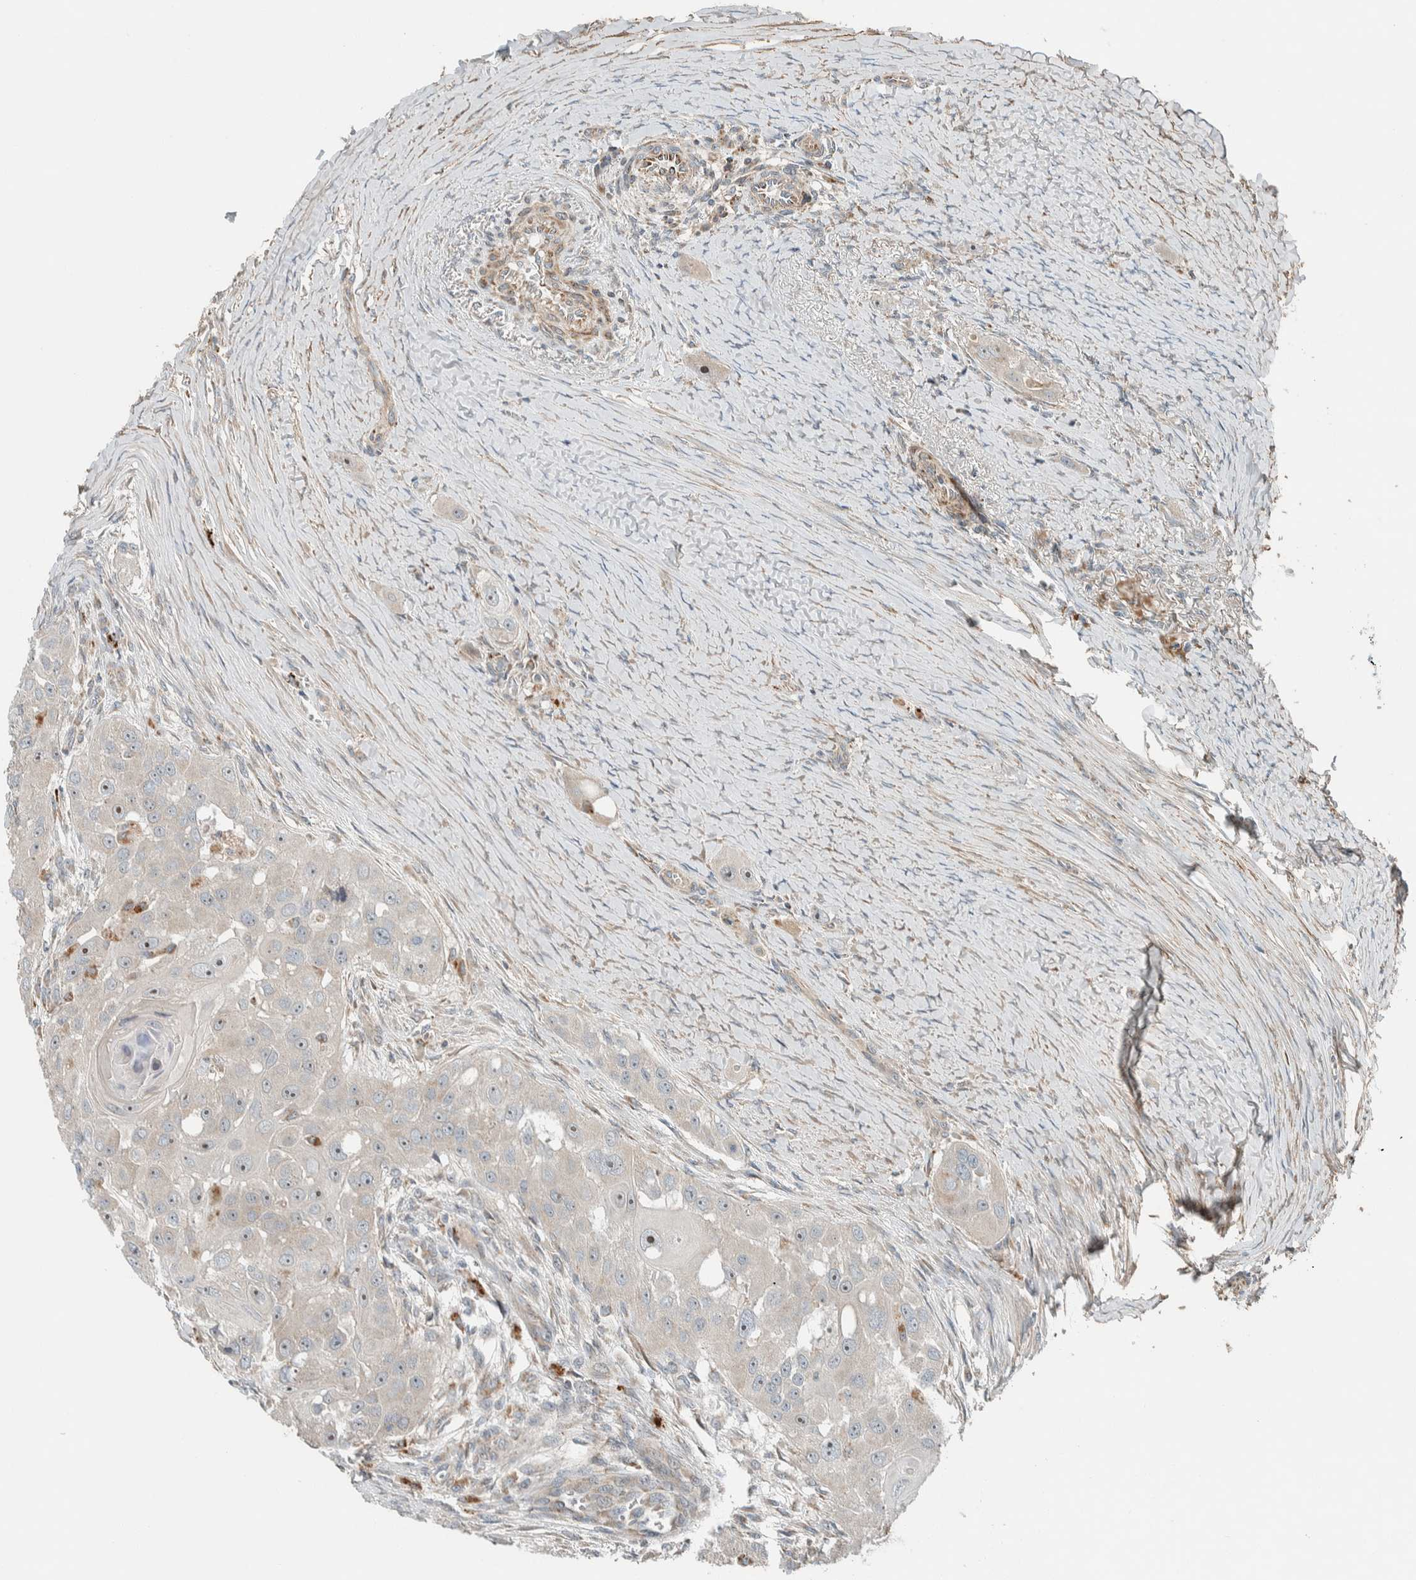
{"staining": {"intensity": "moderate", "quantity": "<25%", "location": "nuclear"}, "tissue": "head and neck cancer", "cell_type": "Tumor cells", "image_type": "cancer", "snomed": [{"axis": "morphology", "description": "Normal tissue, NOS"}, {"axis": "morphology", "description": "Squamous cell carcinoma, NOS"}, {"axis": "topography", "description": "Skeletal muscle"}, {"axis": "topography", "description": "Head-Neck"}], "caption": "IHC micrograph of human head and neck cancer (squamous cell carcinoma) stained for a protein (brown), which reveals low levels of moderate nuclear positivity in about <25% of tumor cells.", "gene": "SLFN12L", "patient": {"sex": "male", "age": 51}}